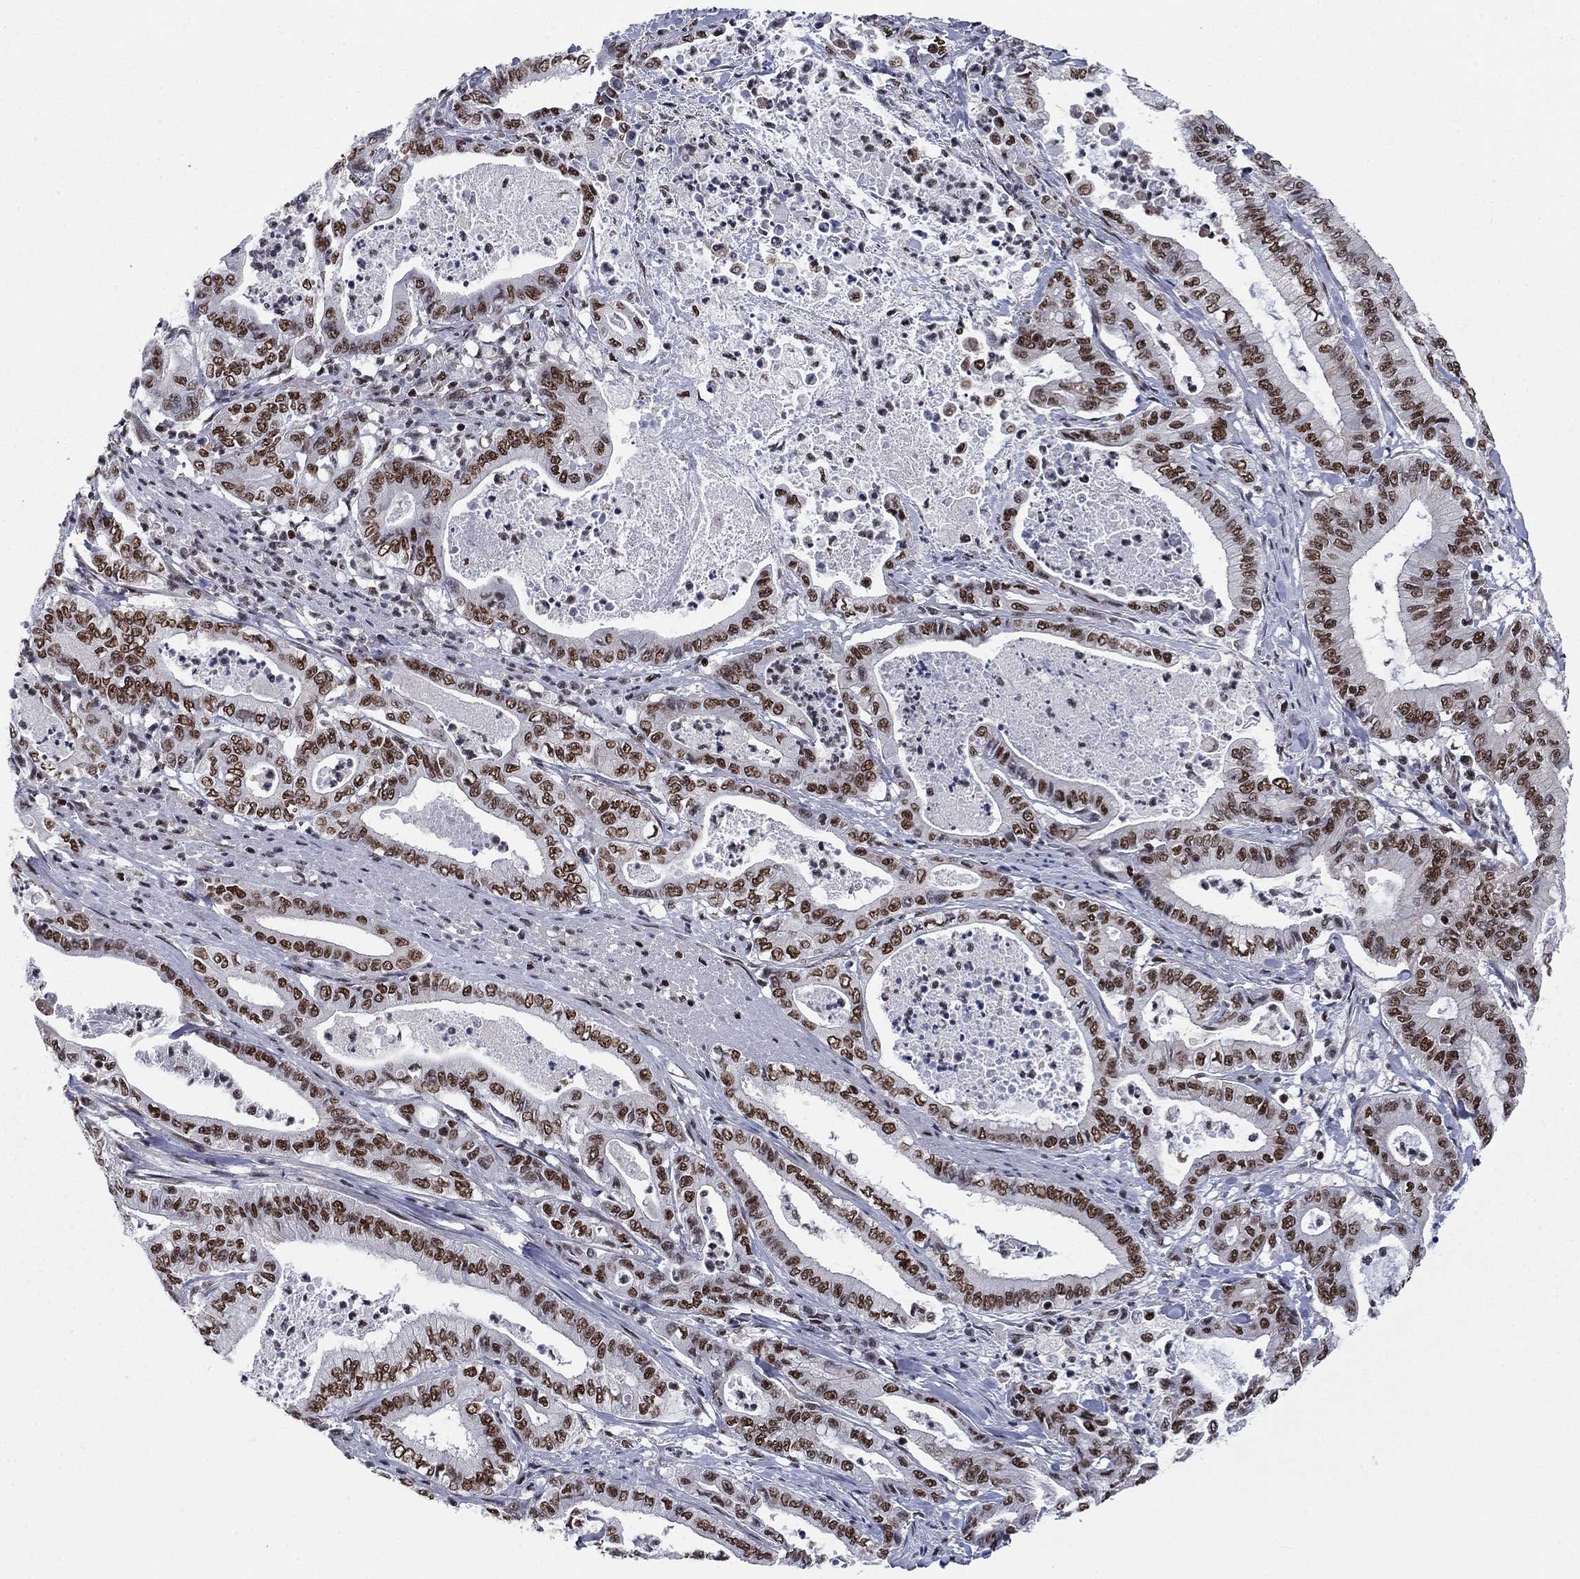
{"staining": {"intensity": "strong", "quantity": ">75%", "location": "nuclear"}, "tissue": "pancreatic cancer", "cell_type": "Tumor cells", "image_type": "cancer", "snomed": [{"axis": "morphology", "description": "Adenocarcinoma, NOS"}, {"axis": "topography", "description": "Pancreas"}], "caption": "Immunohistochemical staining of human pancreatic cancer (adenocarcinoma) shows strong nuclear protein positivity in about >75% of tumor cells.", "gene": "RPRD1B", "patient": {"sex": "male", "age": 71}}